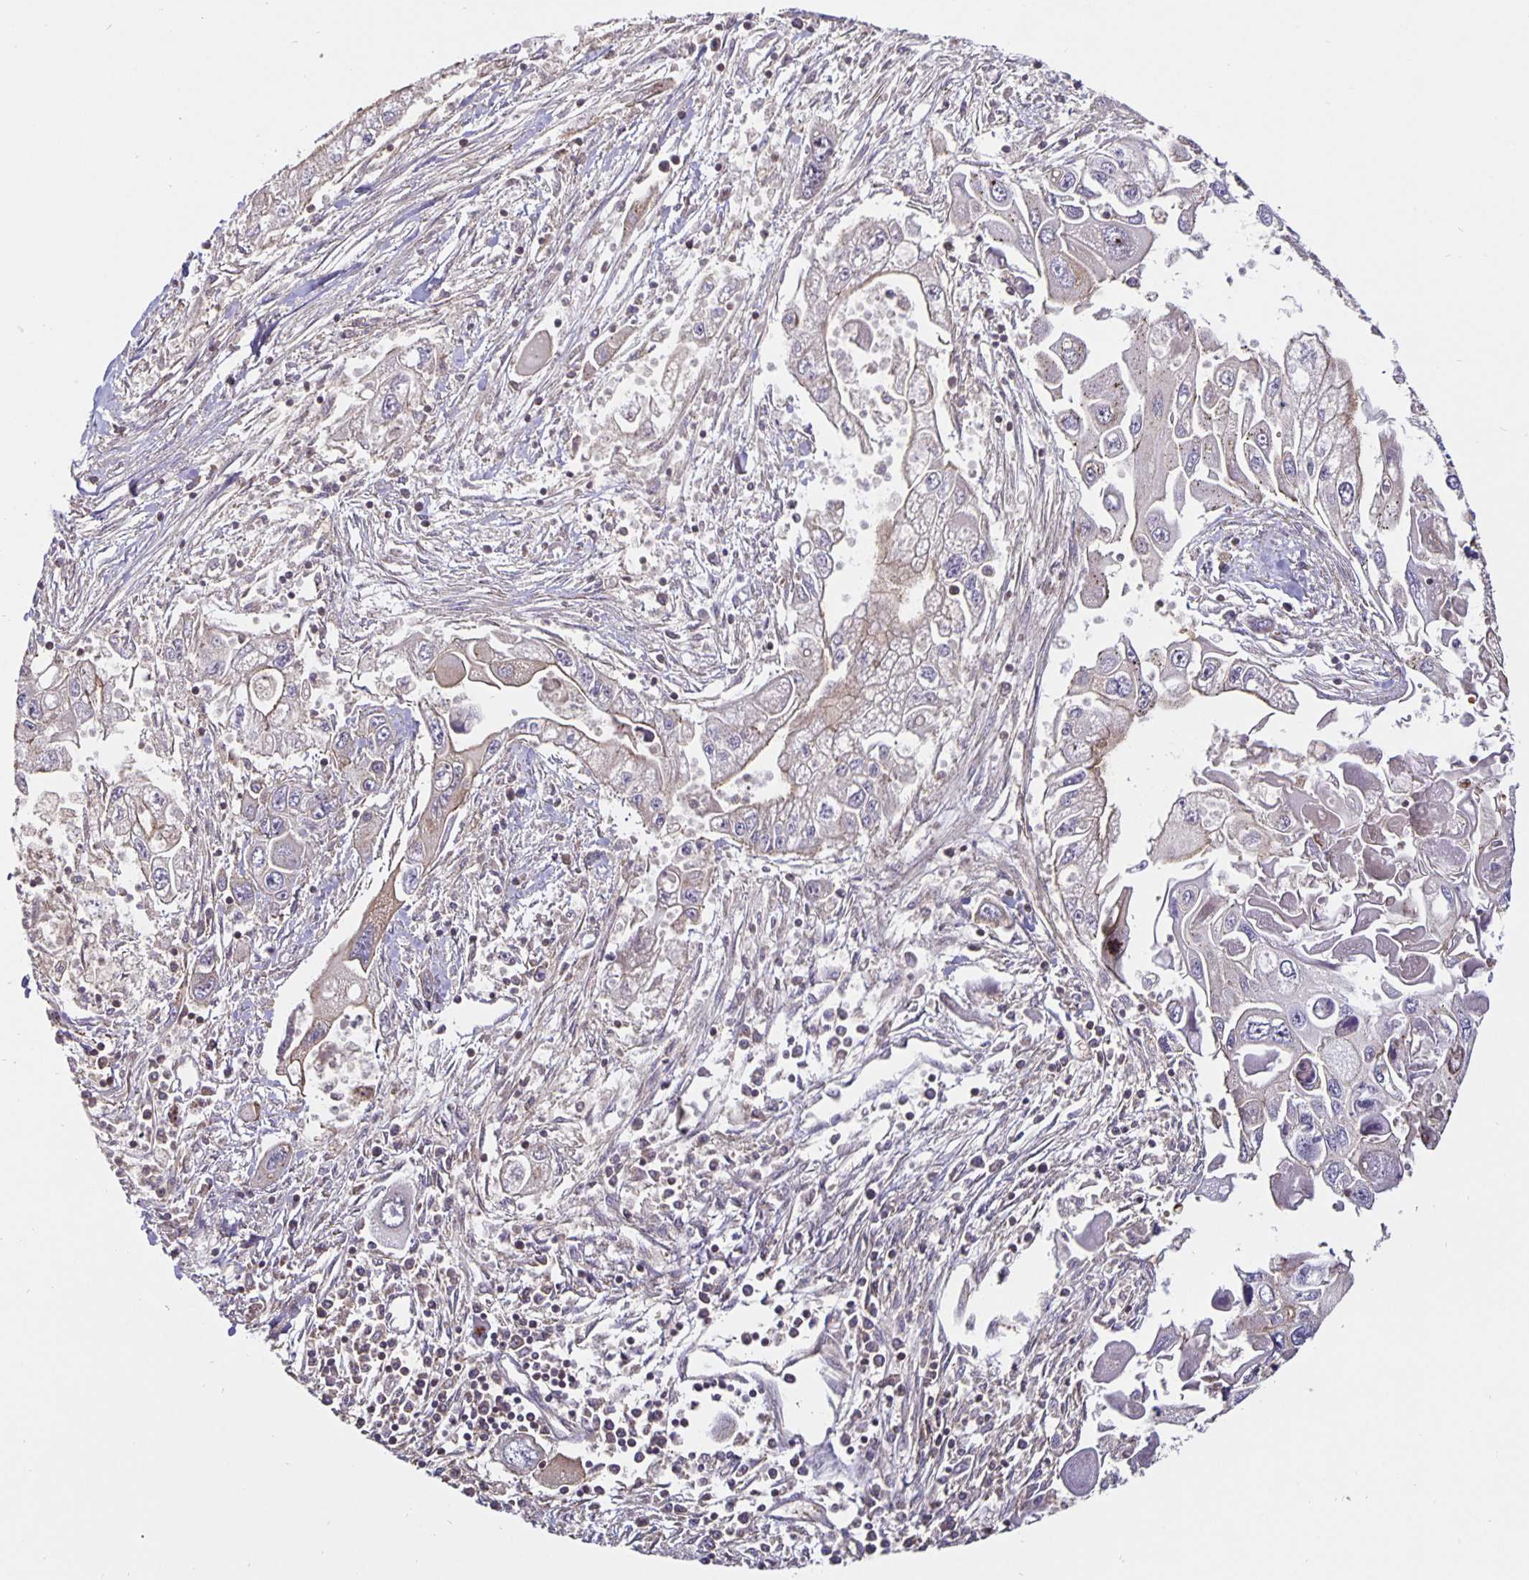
{"staining": {"intensity": "weak", "quantity": "<25%", "location": "cytoplasmic/membranous"}, "tissue": "pancreatic cancer", "cell_type": "Tumor cells", "image_type": "cancer", "snomed": [{"axis": "morphology", "description": "Adenocarcinoma, NOS"}, {"axis": "topography", "description": "Pancreas"}], "caption": "An immunohistochemistry (IHC) histopathology image of pancreatic cancer (adenocarcinoma) is shown. There is no staining in tumor cells of pancreatic cancer (adenocarcinoma).", "gene": "TMEM71", "patient": {"sex": "male", "age": 70}}